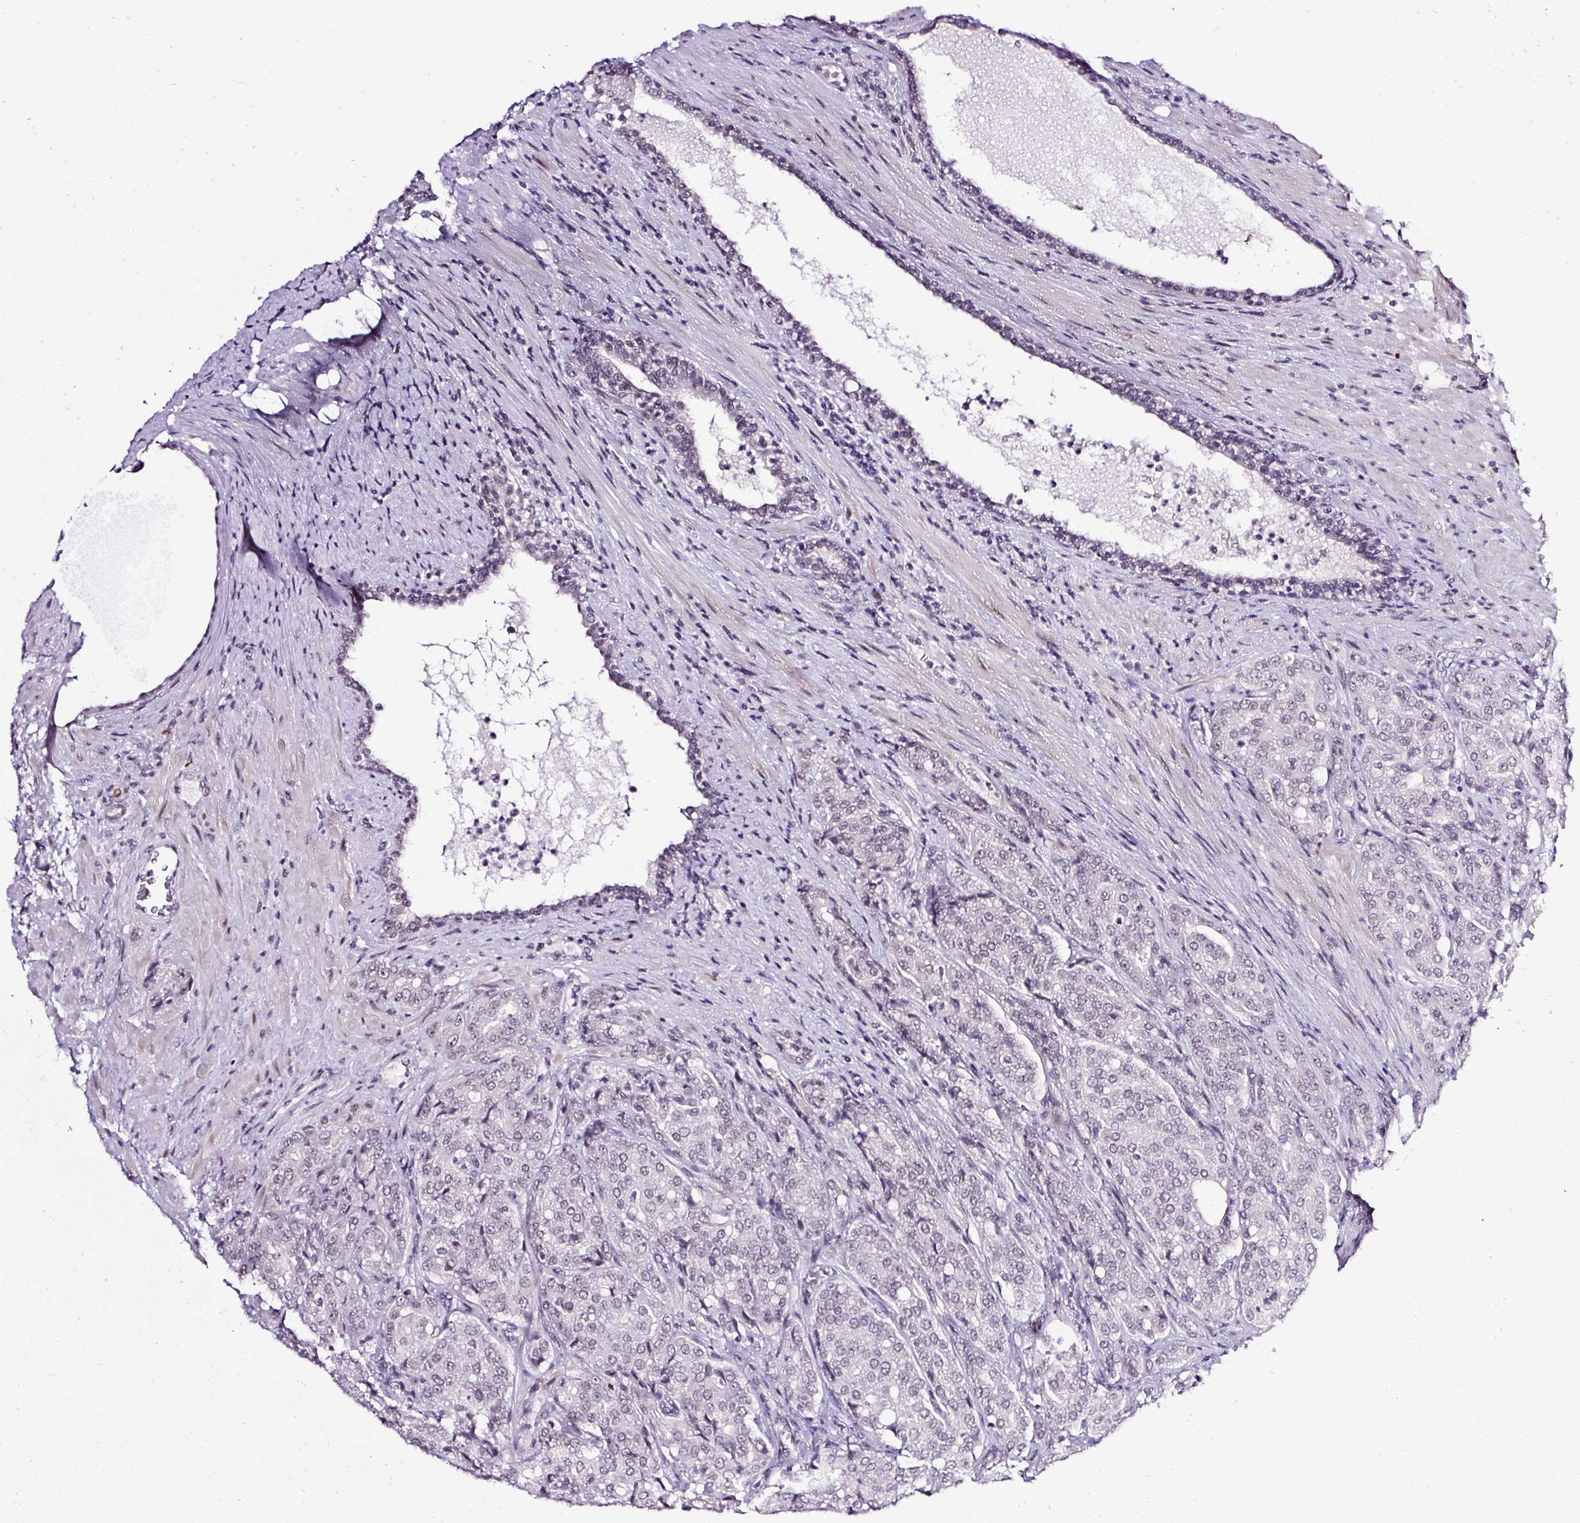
{"staining": {"intensity": "negative", "quantity": "none", "location": "none"}, "tissue": "prostate cancer", "cell_type": "Tumor cells", "image_type": "cancer", "snomed": [{"axis": "morphology", "description": "Adenocarcinoma, High grade"}, {"axis": "topography", "description": "Prostate"}], "caption": "An IHC histopathology image of high-grade adenocarcinoma (prostate) is shown. There is no staining in tumor cells of high-grade adenocarcinoma (prostate).", "gene": "WNT10B", "patient": {"sex": "male", "age": 68}}